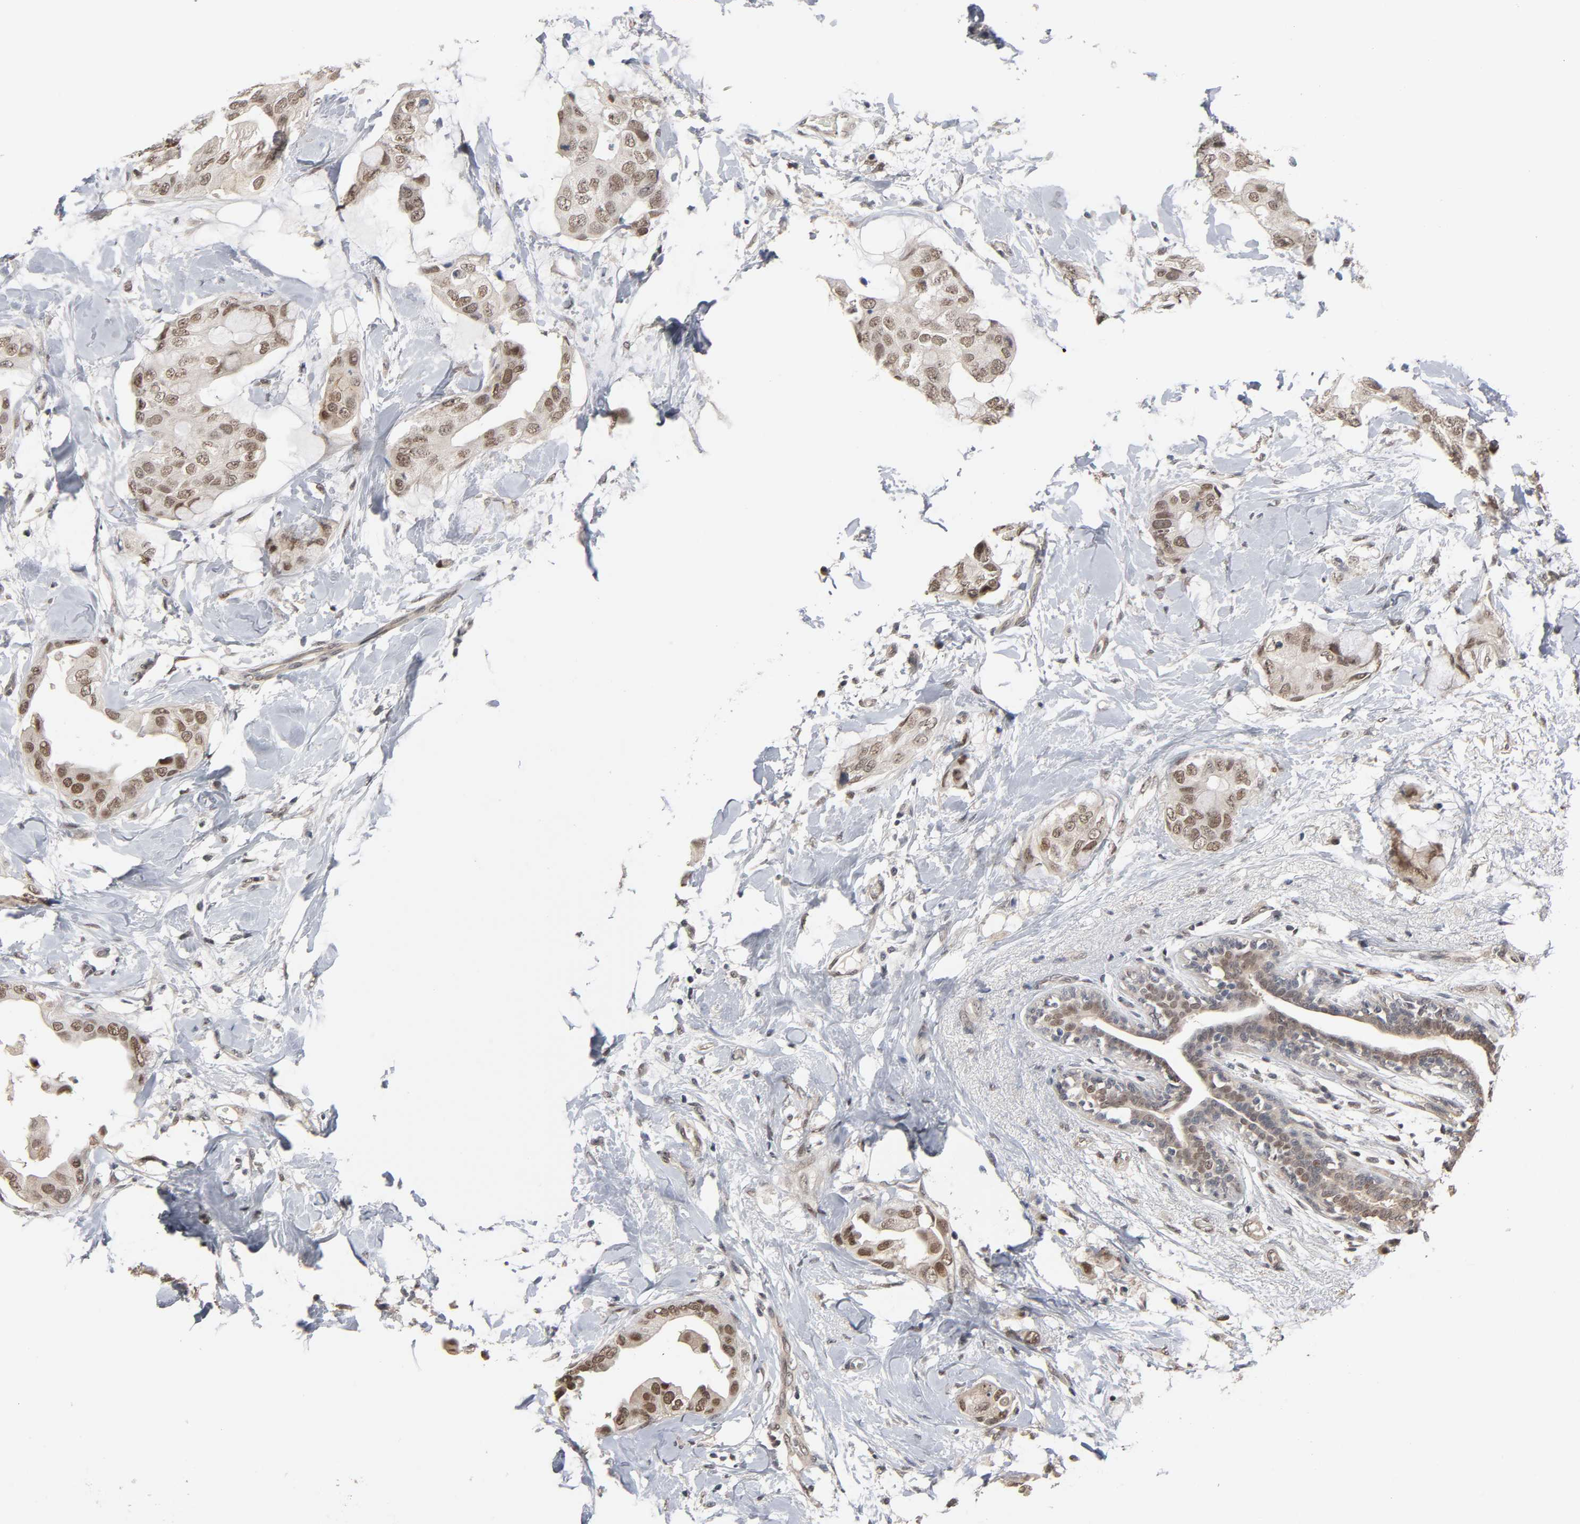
{"staining": {"intensity": "moderate", "quantity": ">75%", "location": "nuclear"}, "tissue": "breast cancer", "cell_type": "Tumor cells", "image_type": "cancer", "snomed": [{"axis": "morphology", "description": "Duct carcinoma"}, {"axis": "topography", "description": "Breast"}], "caption": "The image exhibits a brown stain indicating the presence of a protein in the nuclear of tumor cells in breast cancer (intraductal carcinoma).", "gene": "HTR1E", "patient": {"sex": "female", "age": 40}}